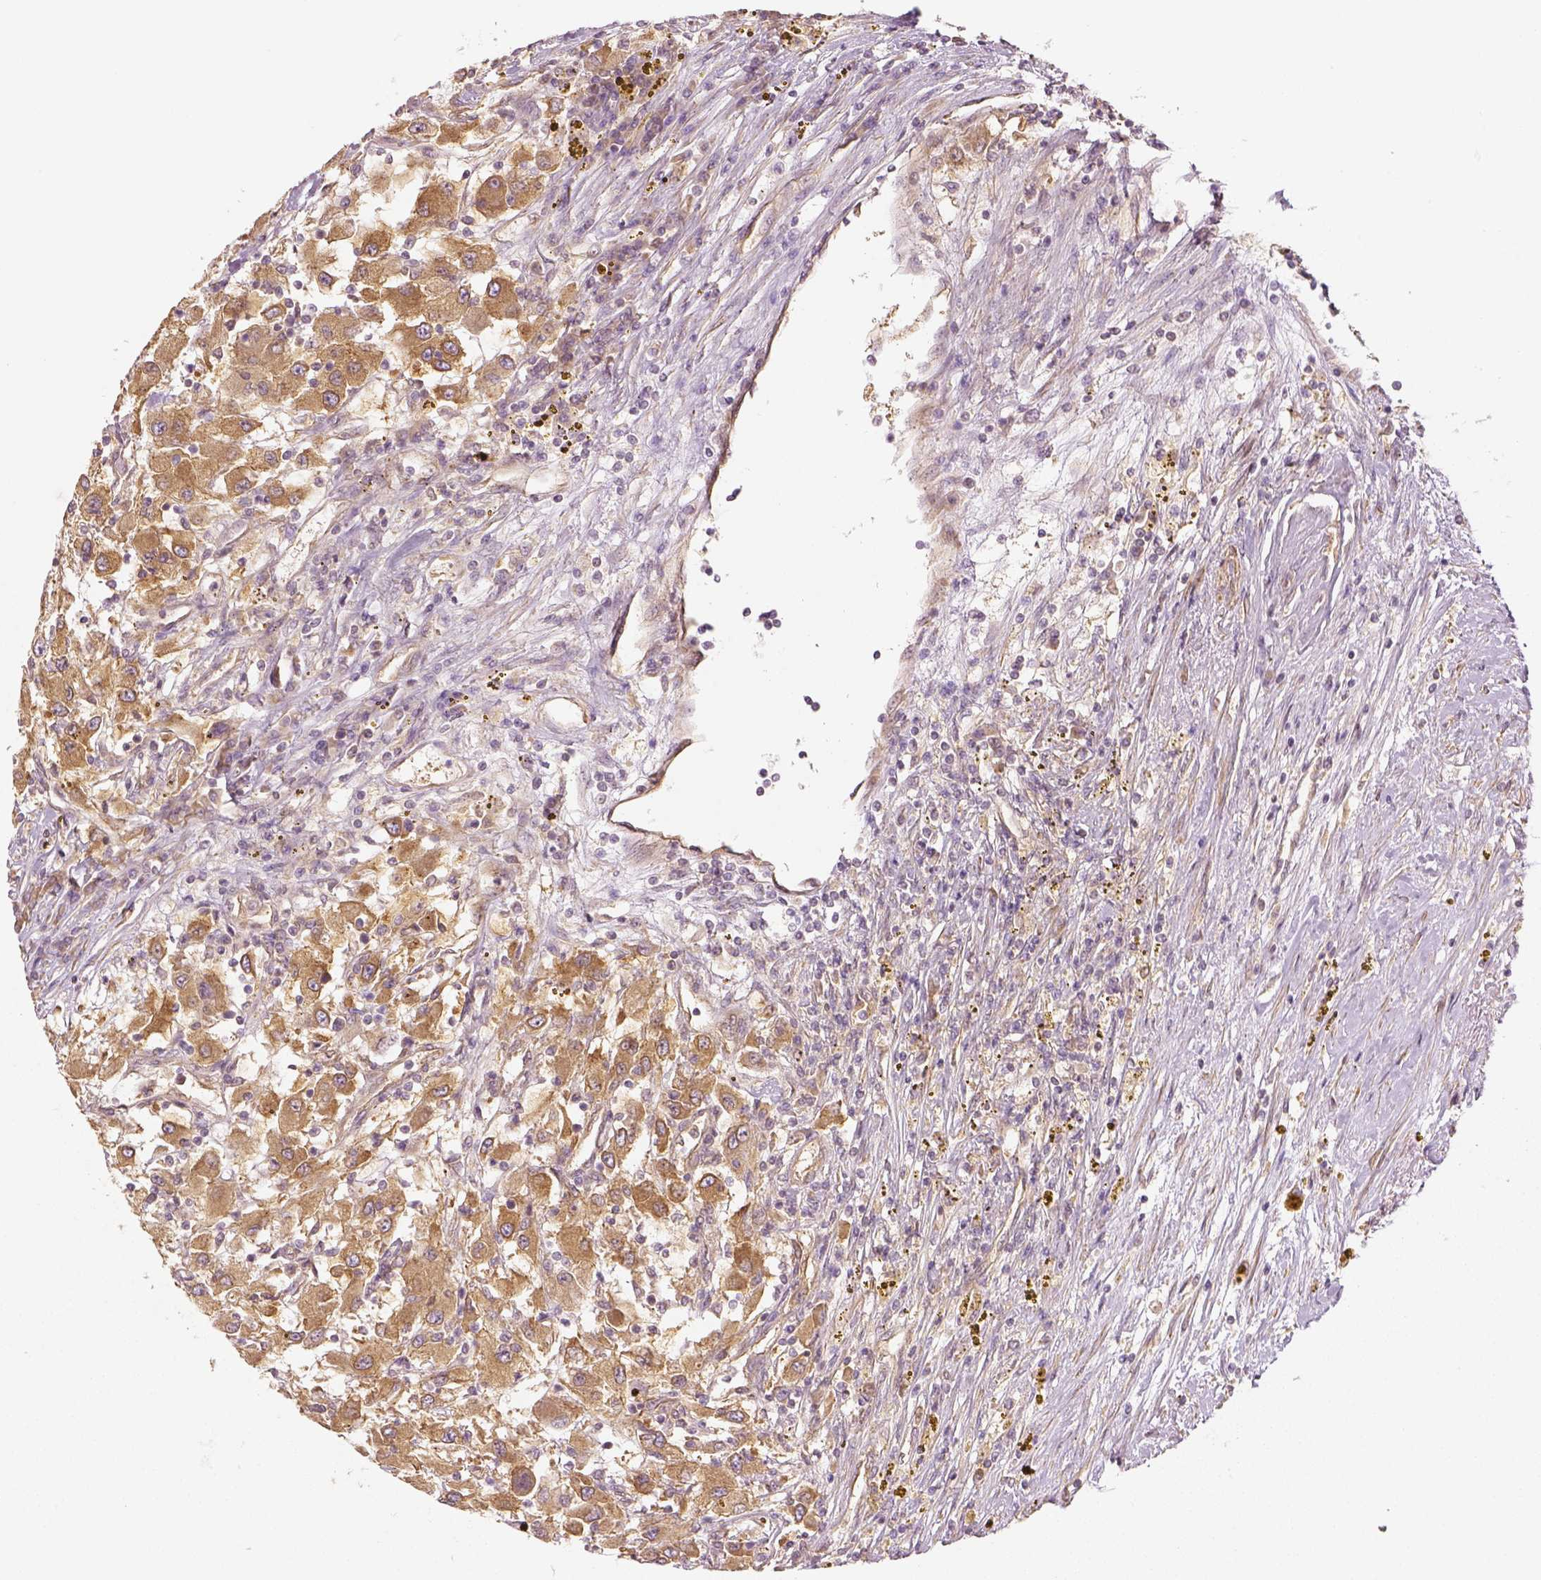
{"staining": {"intensity": "moderate", "quantity": ">75%", "location": "cytoplasmic/membranous"}, "tissue": "renal cancer", "cell_type": "Tumor cells", "image_type": "cancer", "snomed": [{"axis": "morphology", "description": "Adenocarcinoma, NOS"}, {"axis": "topography", "description": "Kidney"}], "caption": "Renal adenocarcinoma stained with DAB immunohistochemistry demonstrates medium levels of moderate cytoplasmic/membranous positivity in about >75% of tumor cells.", "gene": "PAIP1", "patient": {"sex": "female", "age": 67}}